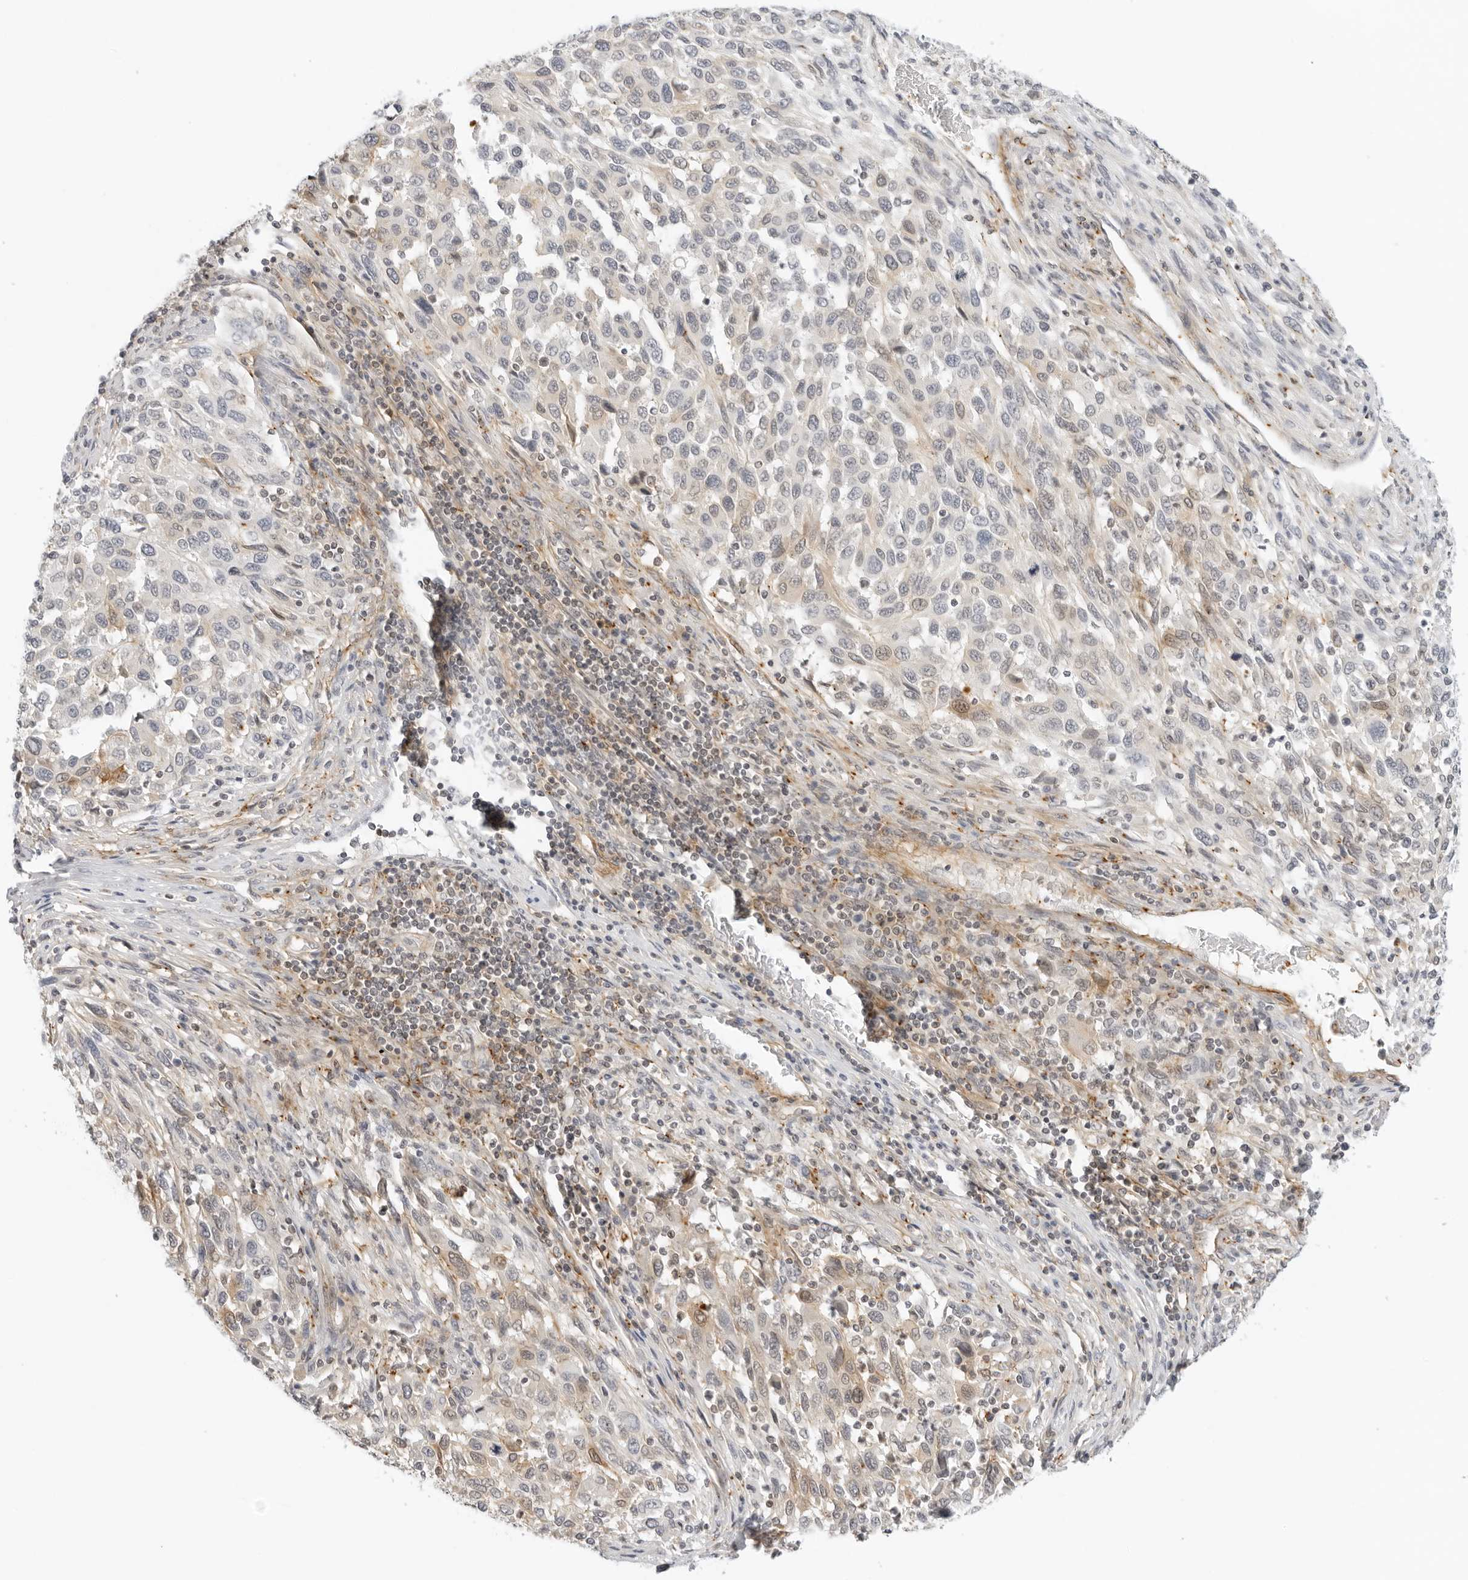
{"staining": {"intensity": "moderate", "quantity": "<25%", "location": "cytoplasmic/membranous"}, "tissue": "melanoma", "cell_type": "Tumor cells", "image_type": "cancer", "snomed": [{"axis": "morphology", "description": "Malignant melanoma, Metastatic site"}, {"axis": "topography", "description": "Lymph node"}], "caption": "The histopathology image demonstrates immunohistochemical staining of malignant melanoma (metastatic site). There is moderate cytoplasmic/membranous staining is present in about <25% of tumor cells.", "gene": "OSCP1", "patient": {"sex": "male", "age": 61}}